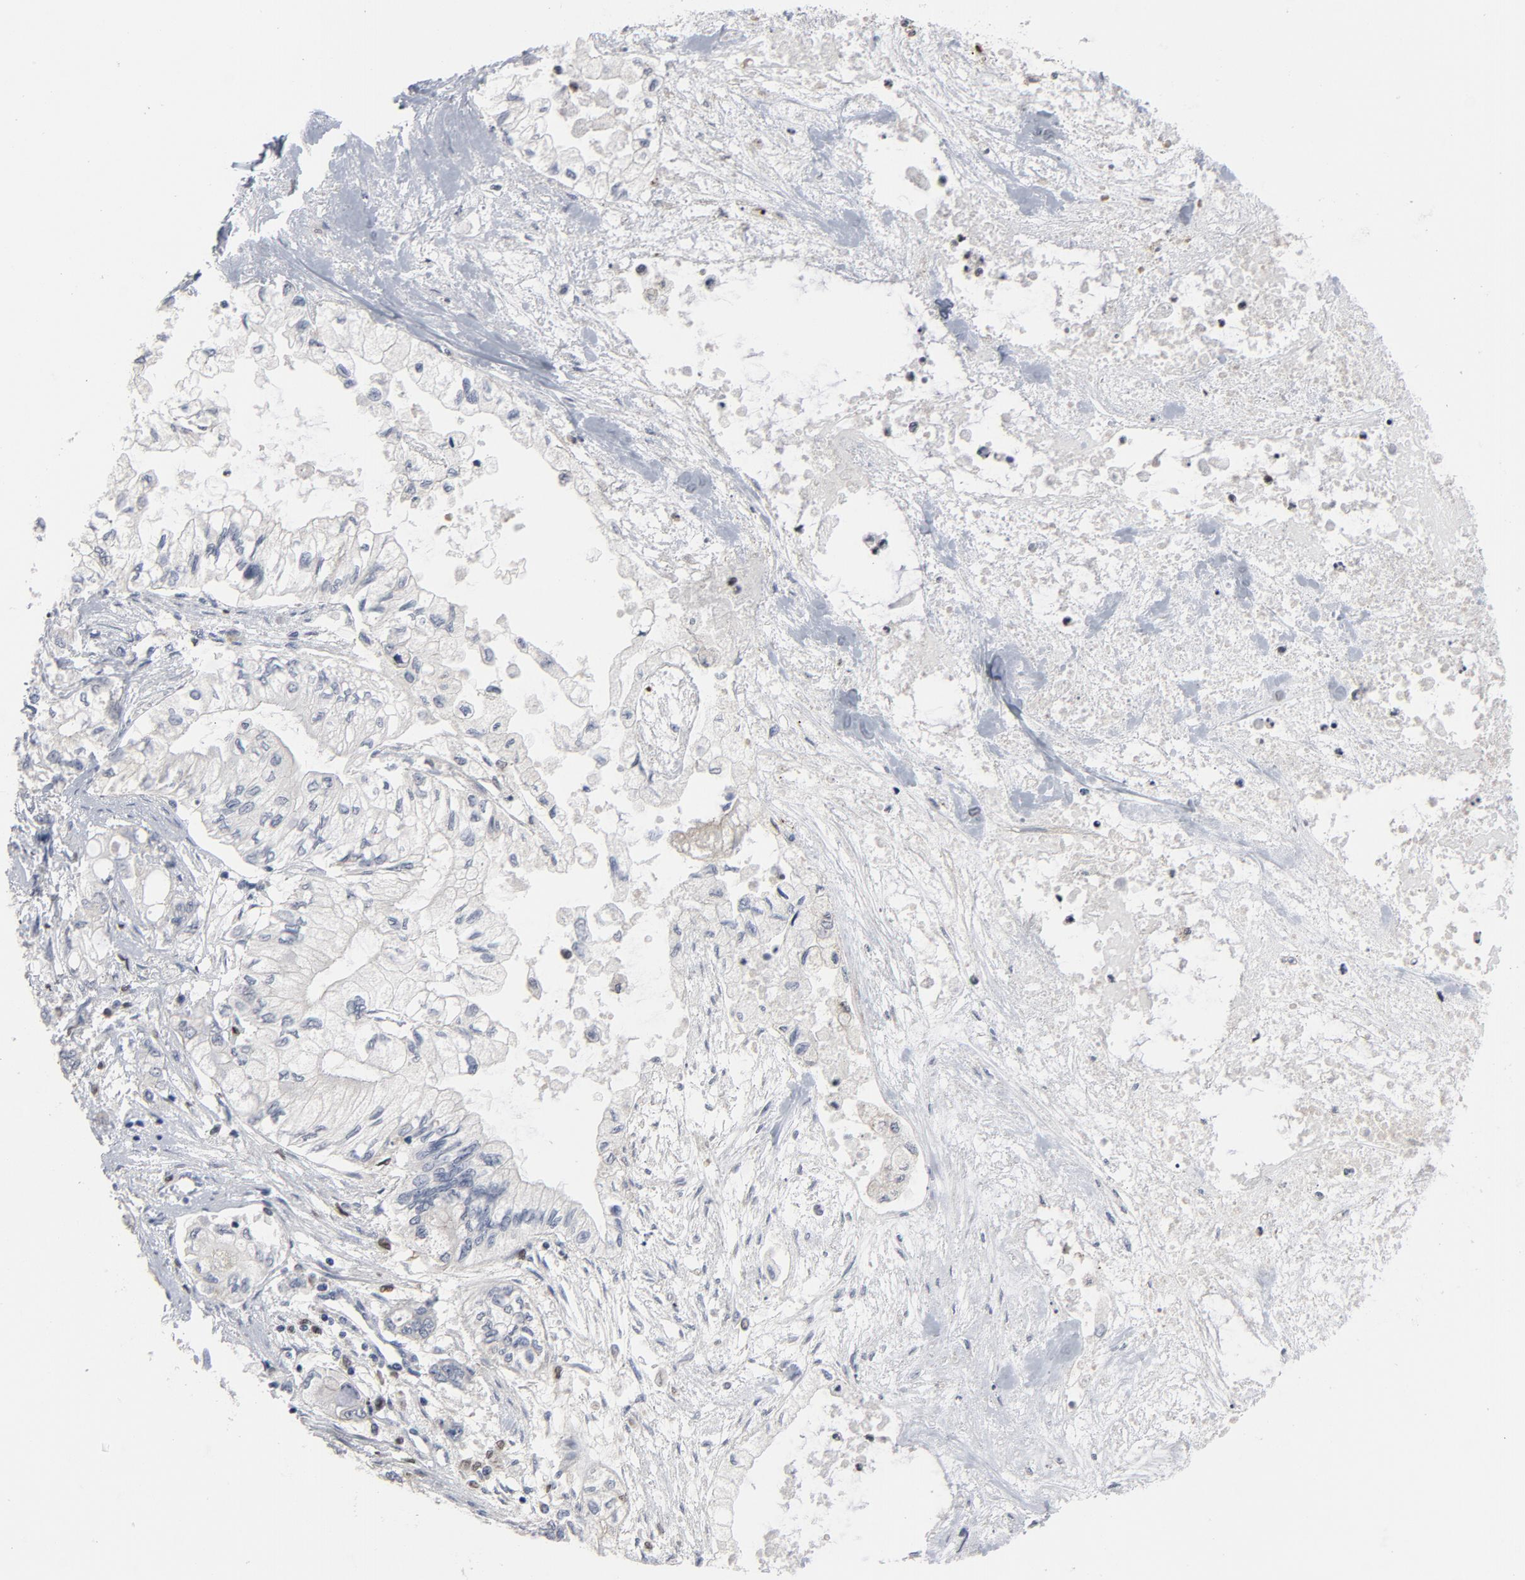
{"staining": {"intensity": "negative", "quantity": "none", "location": "none"}, "tissue": "pancreatic cancer", "cell_type": "Tumor cells", "image_type": "cancer", "snomed": [{"axis": "morphology", "description": "Adenocarcinoma, NOS"}, {"axis": "topography", "description": "Pancreas"}], "caption": "Immunohistochemistry (IHC) micrograph of adenocarcinoma (pancreatic) stained for a protein (brown), which exhibits no expression in tumor cells.", "gene": "SPI1", "patient": {"sex": "male", "age": 79}}